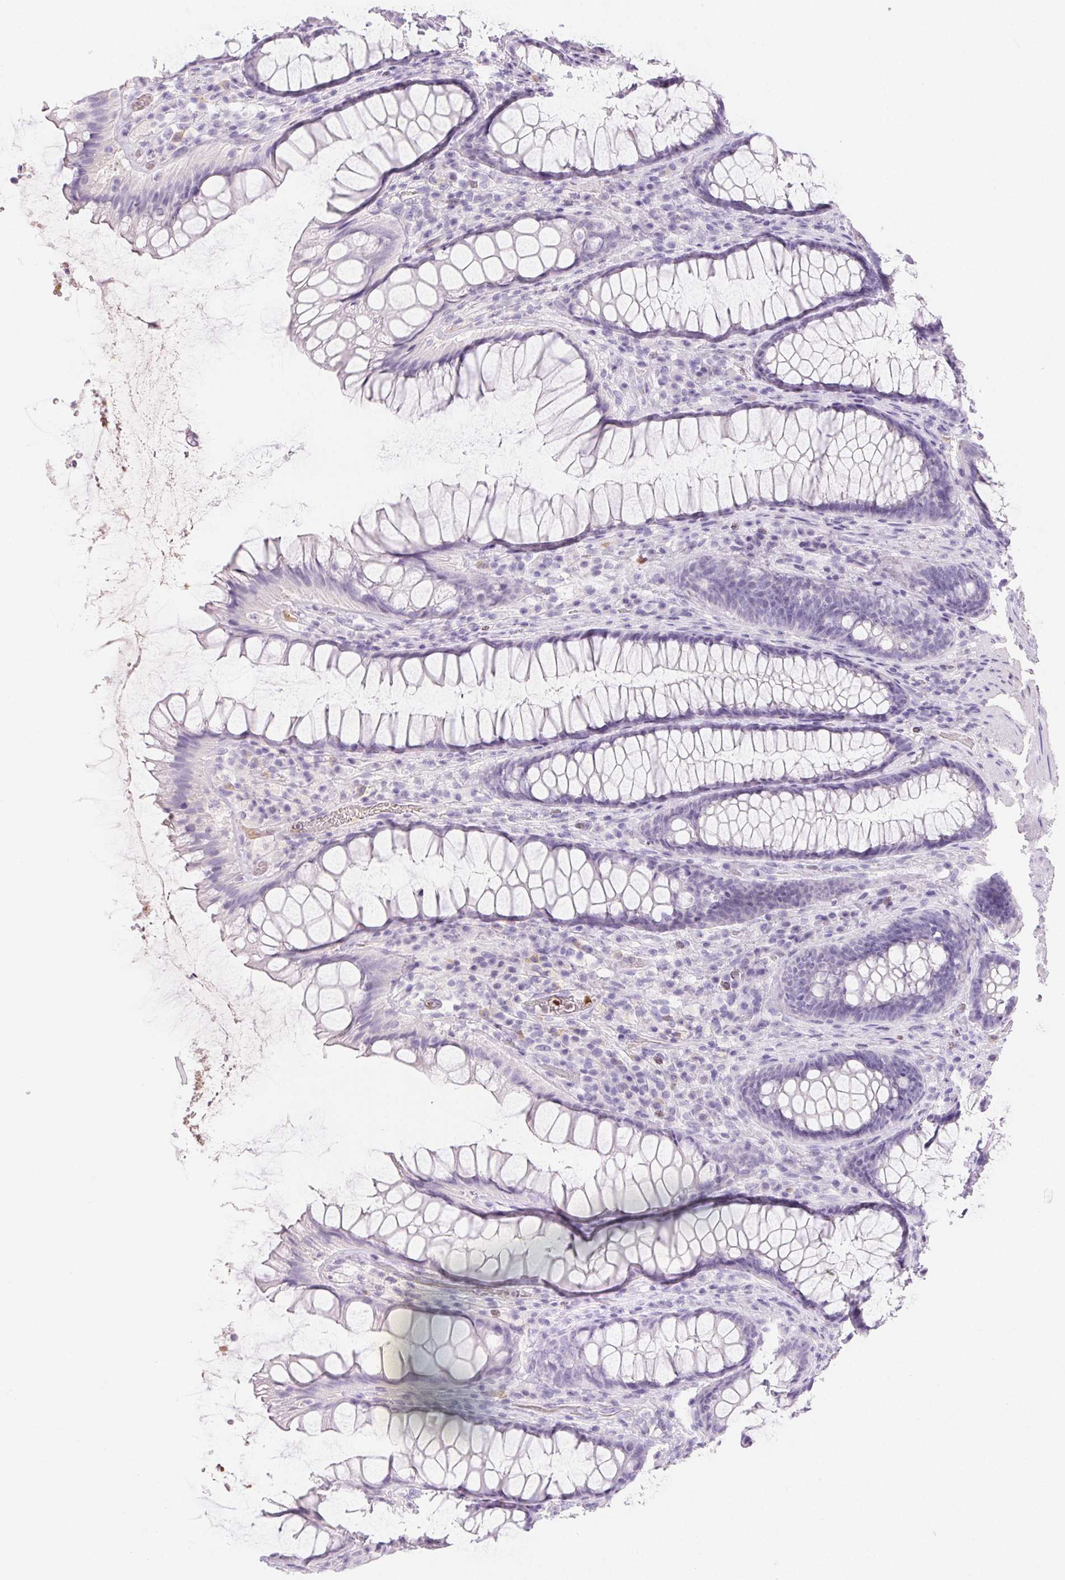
{"staining": {"intensity": "negative", "quantity": "none", "location": "none"}, "tissue": "rectum", "cell_type": "Glandular cells", "image_type": "normal", "snomed": [{"axis": "morphology", "description": "Normal tissue, NOS"}, {"axis": "topography", "description": "Rectum"}], "caption": "Human rectum stained for a protein using IHC displays no positivity in glandular cells.", "gene": "PADI4", "patient": {"sex": "male", "age": 72}}